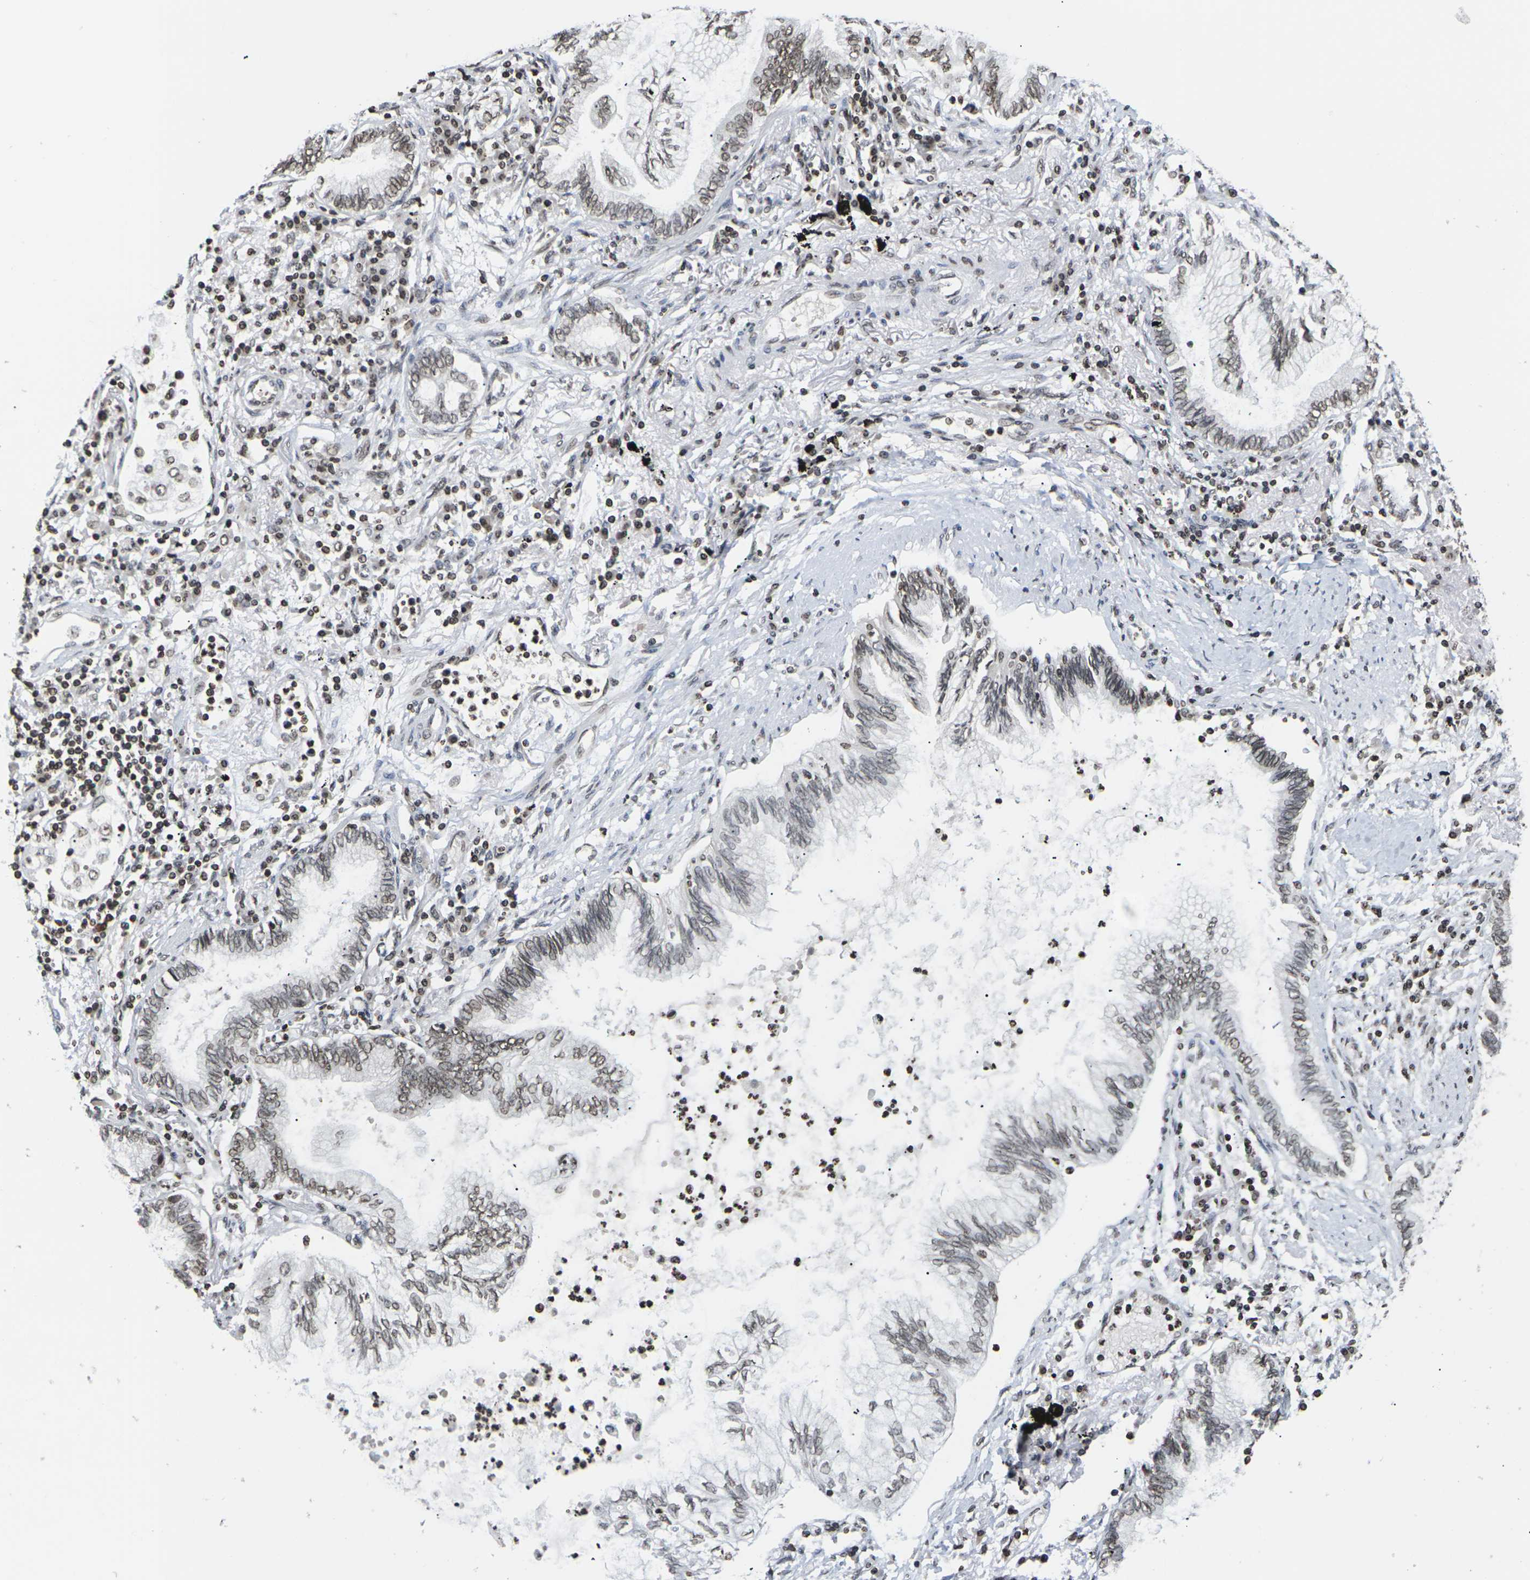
{"staining": {"intensity": "moderate", "quantity": ">75%", "location": "nuclear"}, "tissue": "lung cancer", "cell_type": "Tumor cells", "image_type": "cancer", "snomed": [{"axis": "morphology", "description": "Normal tissue, NOS"}, {"axis": "morphology", "description": "Adenocarcinoma, NOS"}, {"axis": "topography", "description": "Bronchus"}, {"axis": "topography", "description": "Lung"}], "caption": "Immunohistochemistry of lung cancer (adenocarcinoma) exhibits medium levels of moderate nuclear expression in about >75% of tumor cells. The staining was performed using DAB, with brown indicating positive protein expression. Nuclei are stained blue with hematoxylin.", "gene": "ETV5", "patient": {"sex": "female", "age": 70}}